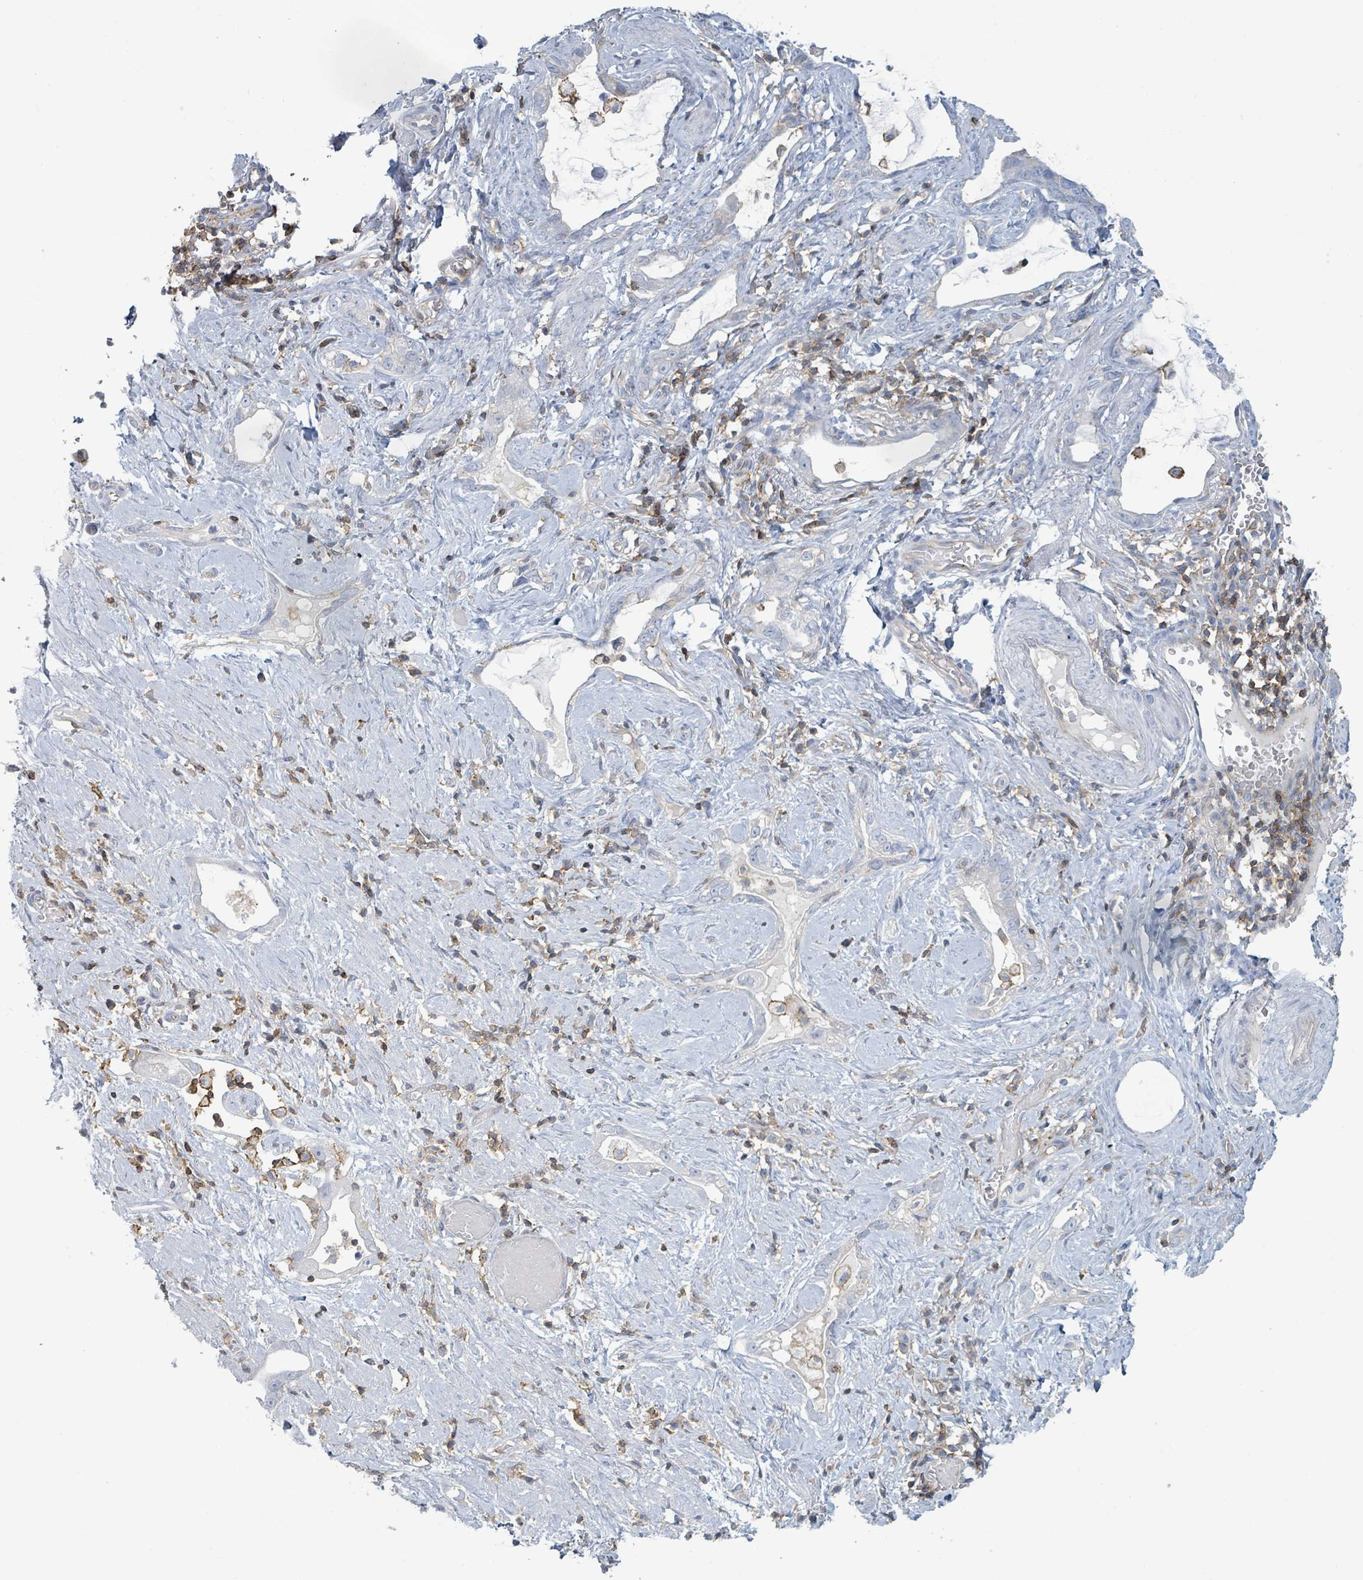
{"staining": {"intensity": "negative", "quantity": "none", "location": "none"}, "tissue": "stomach cancer", "cell_type": "Tumor cells", "image_type": "cancer", "snomed": [{"axis": "morphology", "description": "Adenocarcinoma, NOS"}, {"axis": "topography", "description": "Stomach"}], "caption": "Histopathology image shows no protein staining in tumor cells of stomach cancer (adenocarcinoma) tissue. (Immunohistochemistry, brightfield microscopy, high magnification).", "gene": "TNFRSF14", "patient": {"sex": "male", "age": 55}}